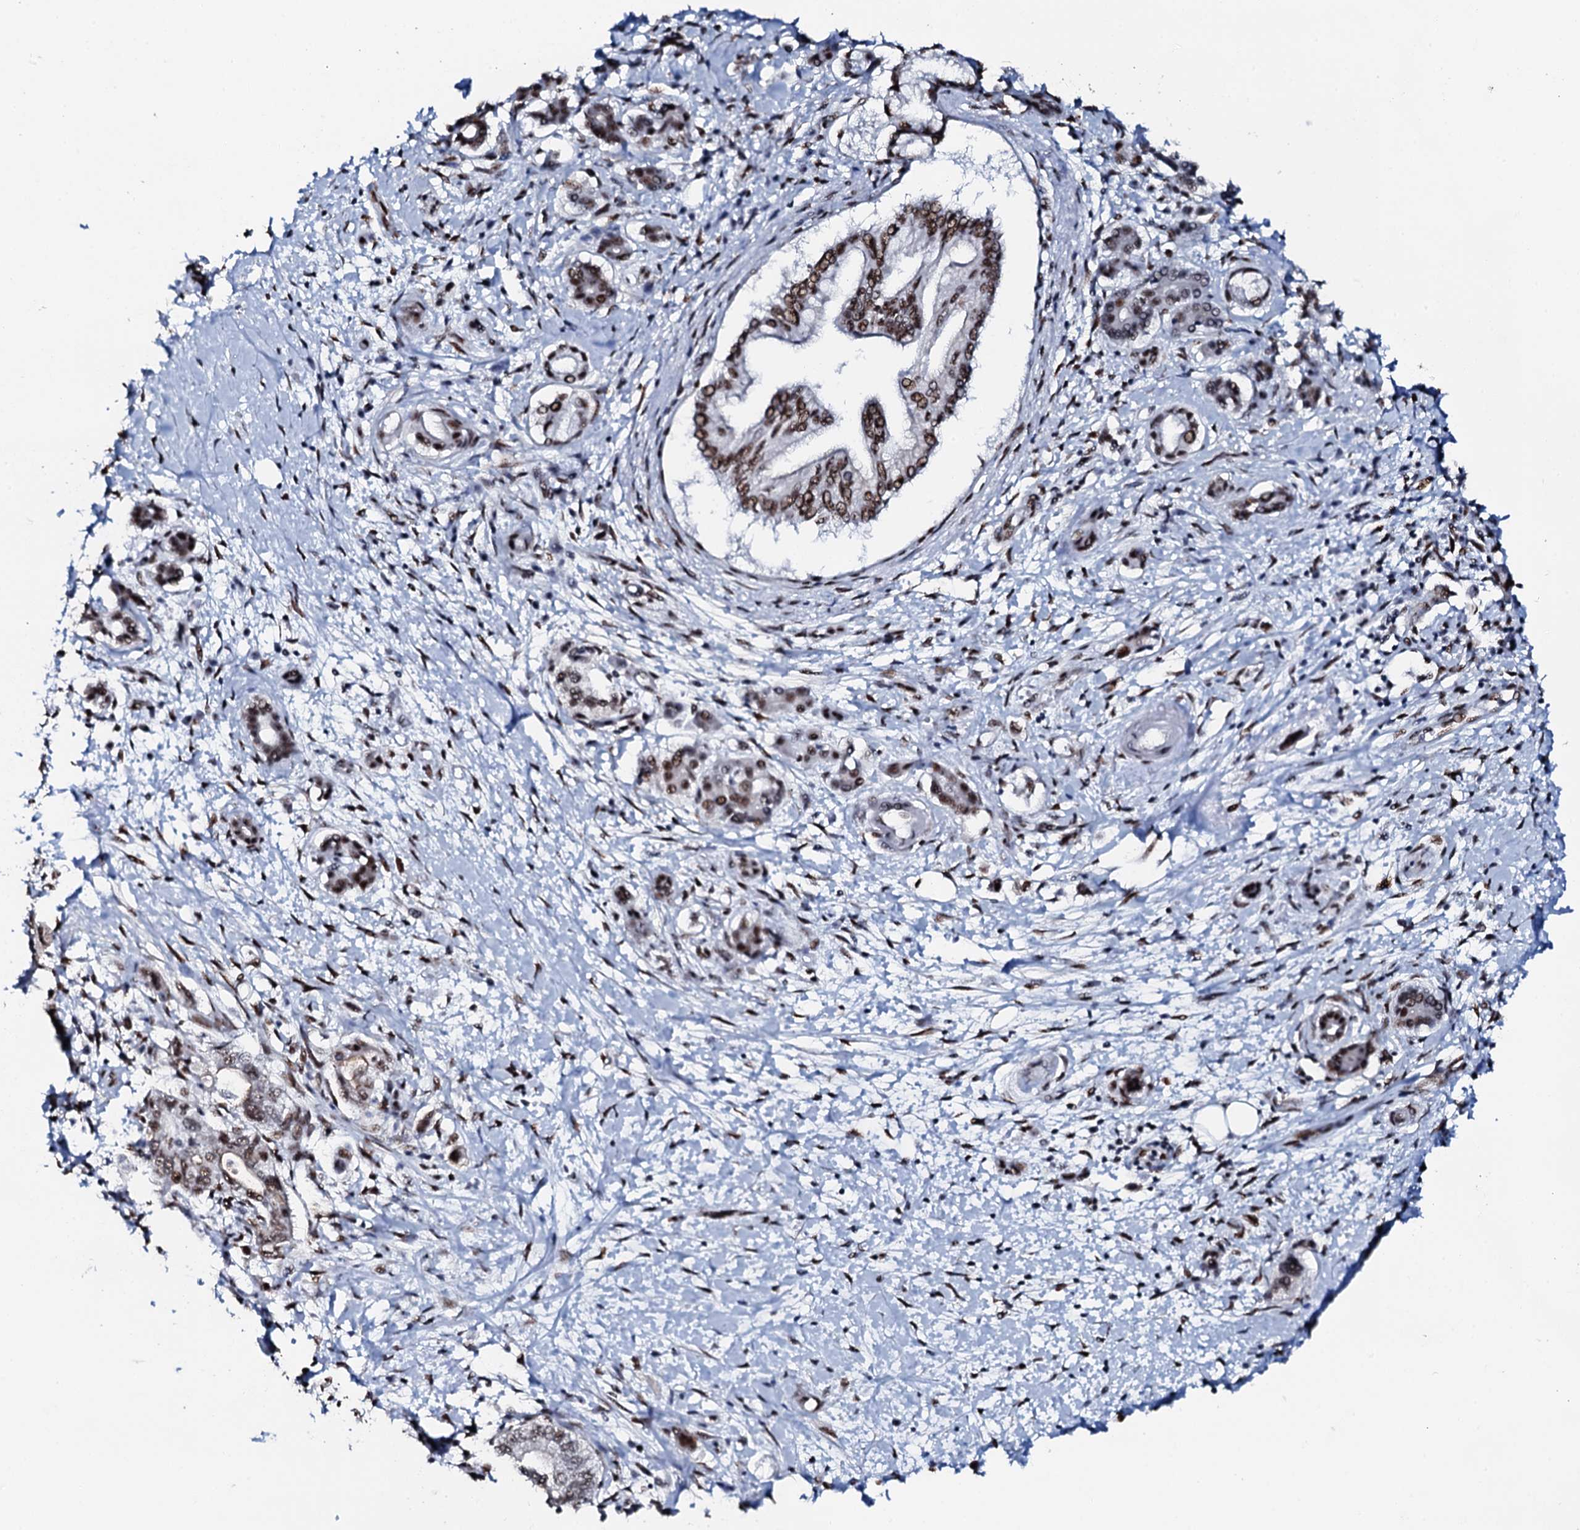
{"staining": {"intensity": "moderate", "quantity": ">75%", "location": "nuclear"}, "tissue": "pancreatic cancer", "cell_type": "Tumor cells", "image_type": "cancer", "snomed": [{"axis": "morphology", "description": "Adenocarcinoma, NOS"}, {"axis": "topography", "description": "Pancreas"}], "caption": "Tumor cells exhibit medium levels of moderate nuclear positivity in about >75% of cells in pancreatic cancer (adenocarcinoma). (Brightfield microscopy of DAB IHC at high magnification).", "gene": "NKAPD1", "patient": {"sex": "female", "age": 73}}